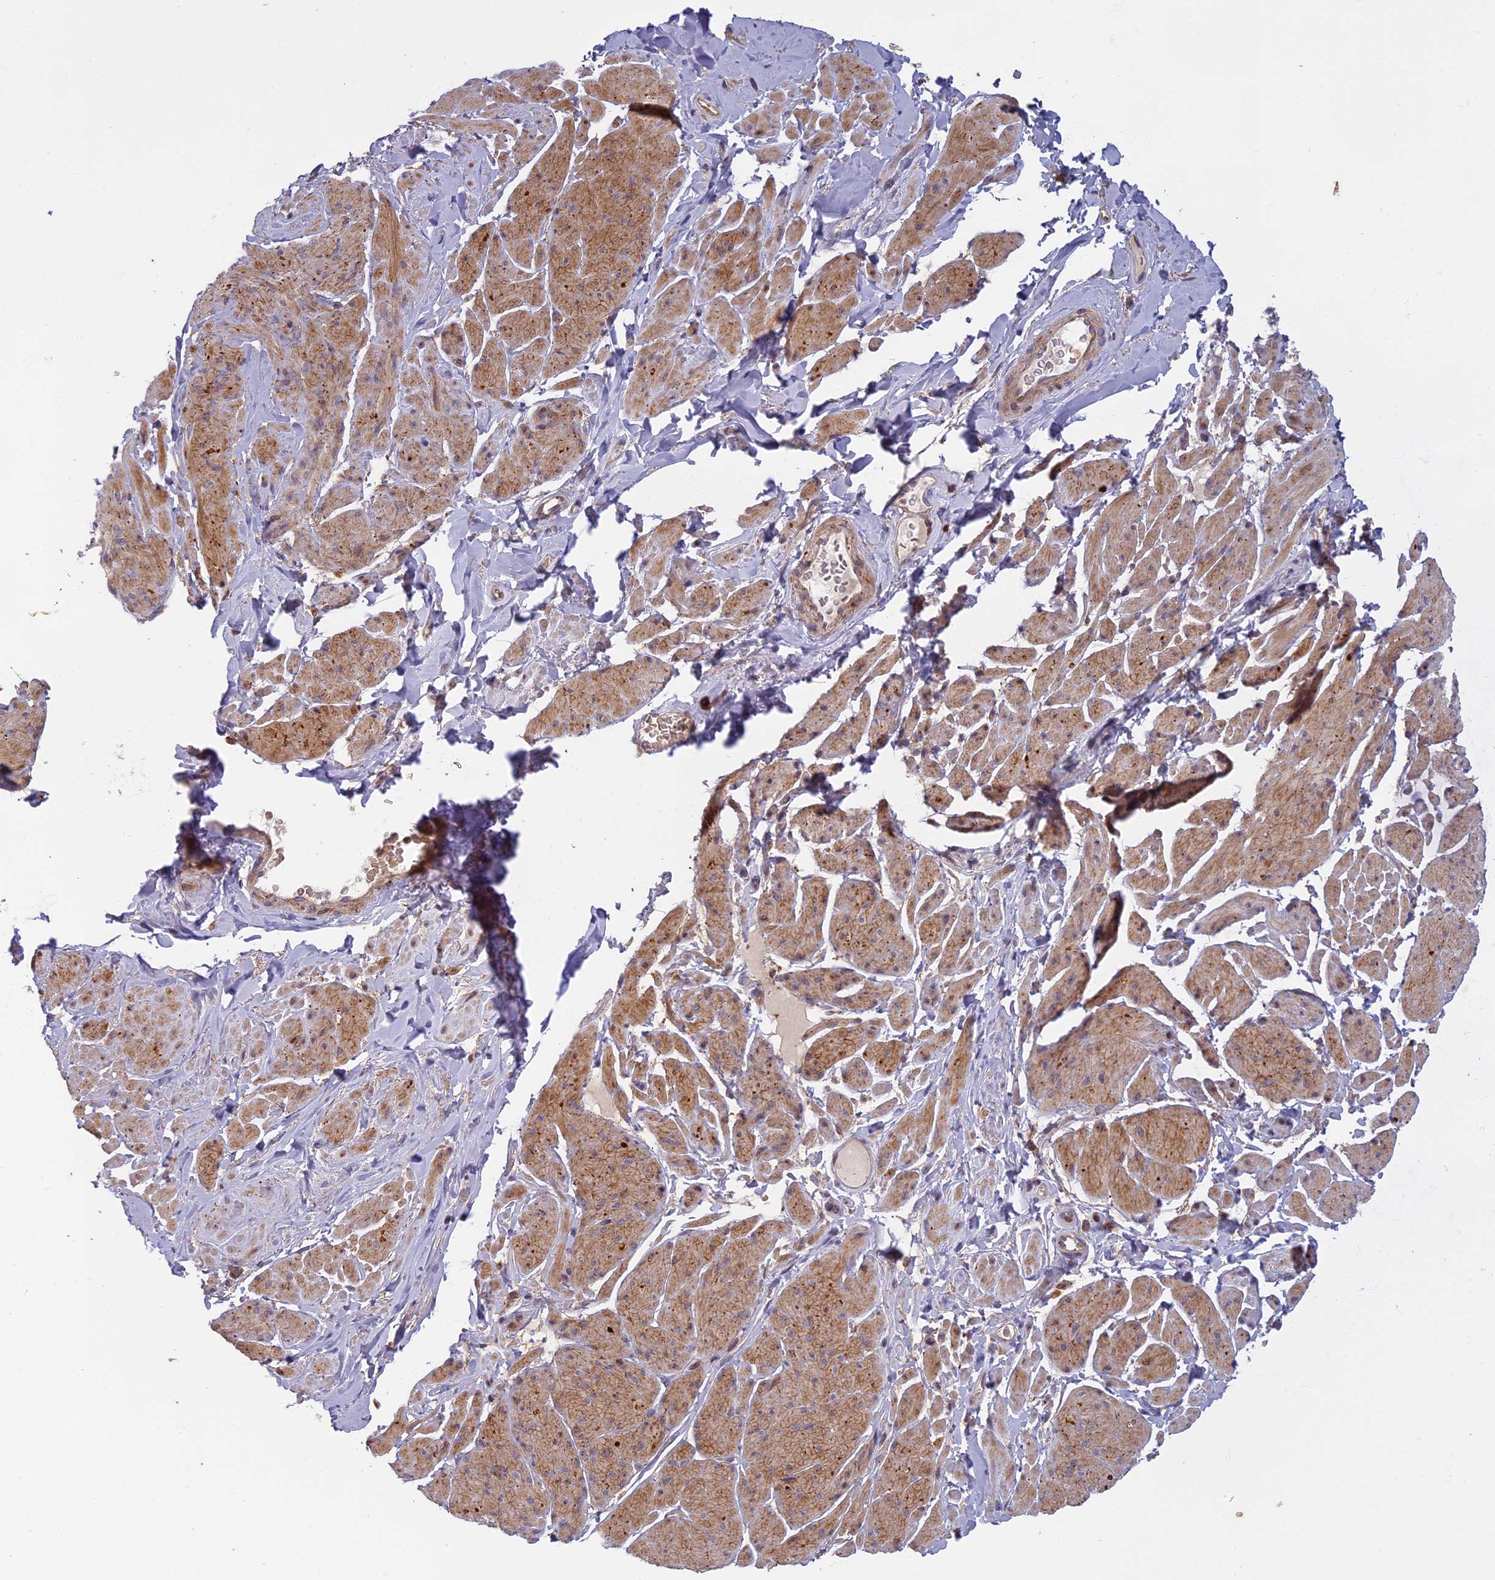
{"staining": {"intensity": "moderate", "quantity": "25%-75%", "location": "cytoplasmic/membranous"}, "tissue": "smooth muscle", "cell_type": "Smooth muscle cells", "image_type": "normal", "snomed": [{"axis": "morphology", "description": "Normal tissue, NOS"}, {"axis": "topography", "description": "Smooth muscle"}, {"axis": "topography", "description": "Peripheral nerve tissue"}], "caption": "This histopathology image demonstrates benign smooth muscle stained with IHC to label a protein in brown. The cytoplasmic/membranous of smooth muscle cells show moderate positivity for the protein. Nuclei are counter-stained blue.", "gene": "EDAR", "patient": {"sex": "male", "age": 69}}